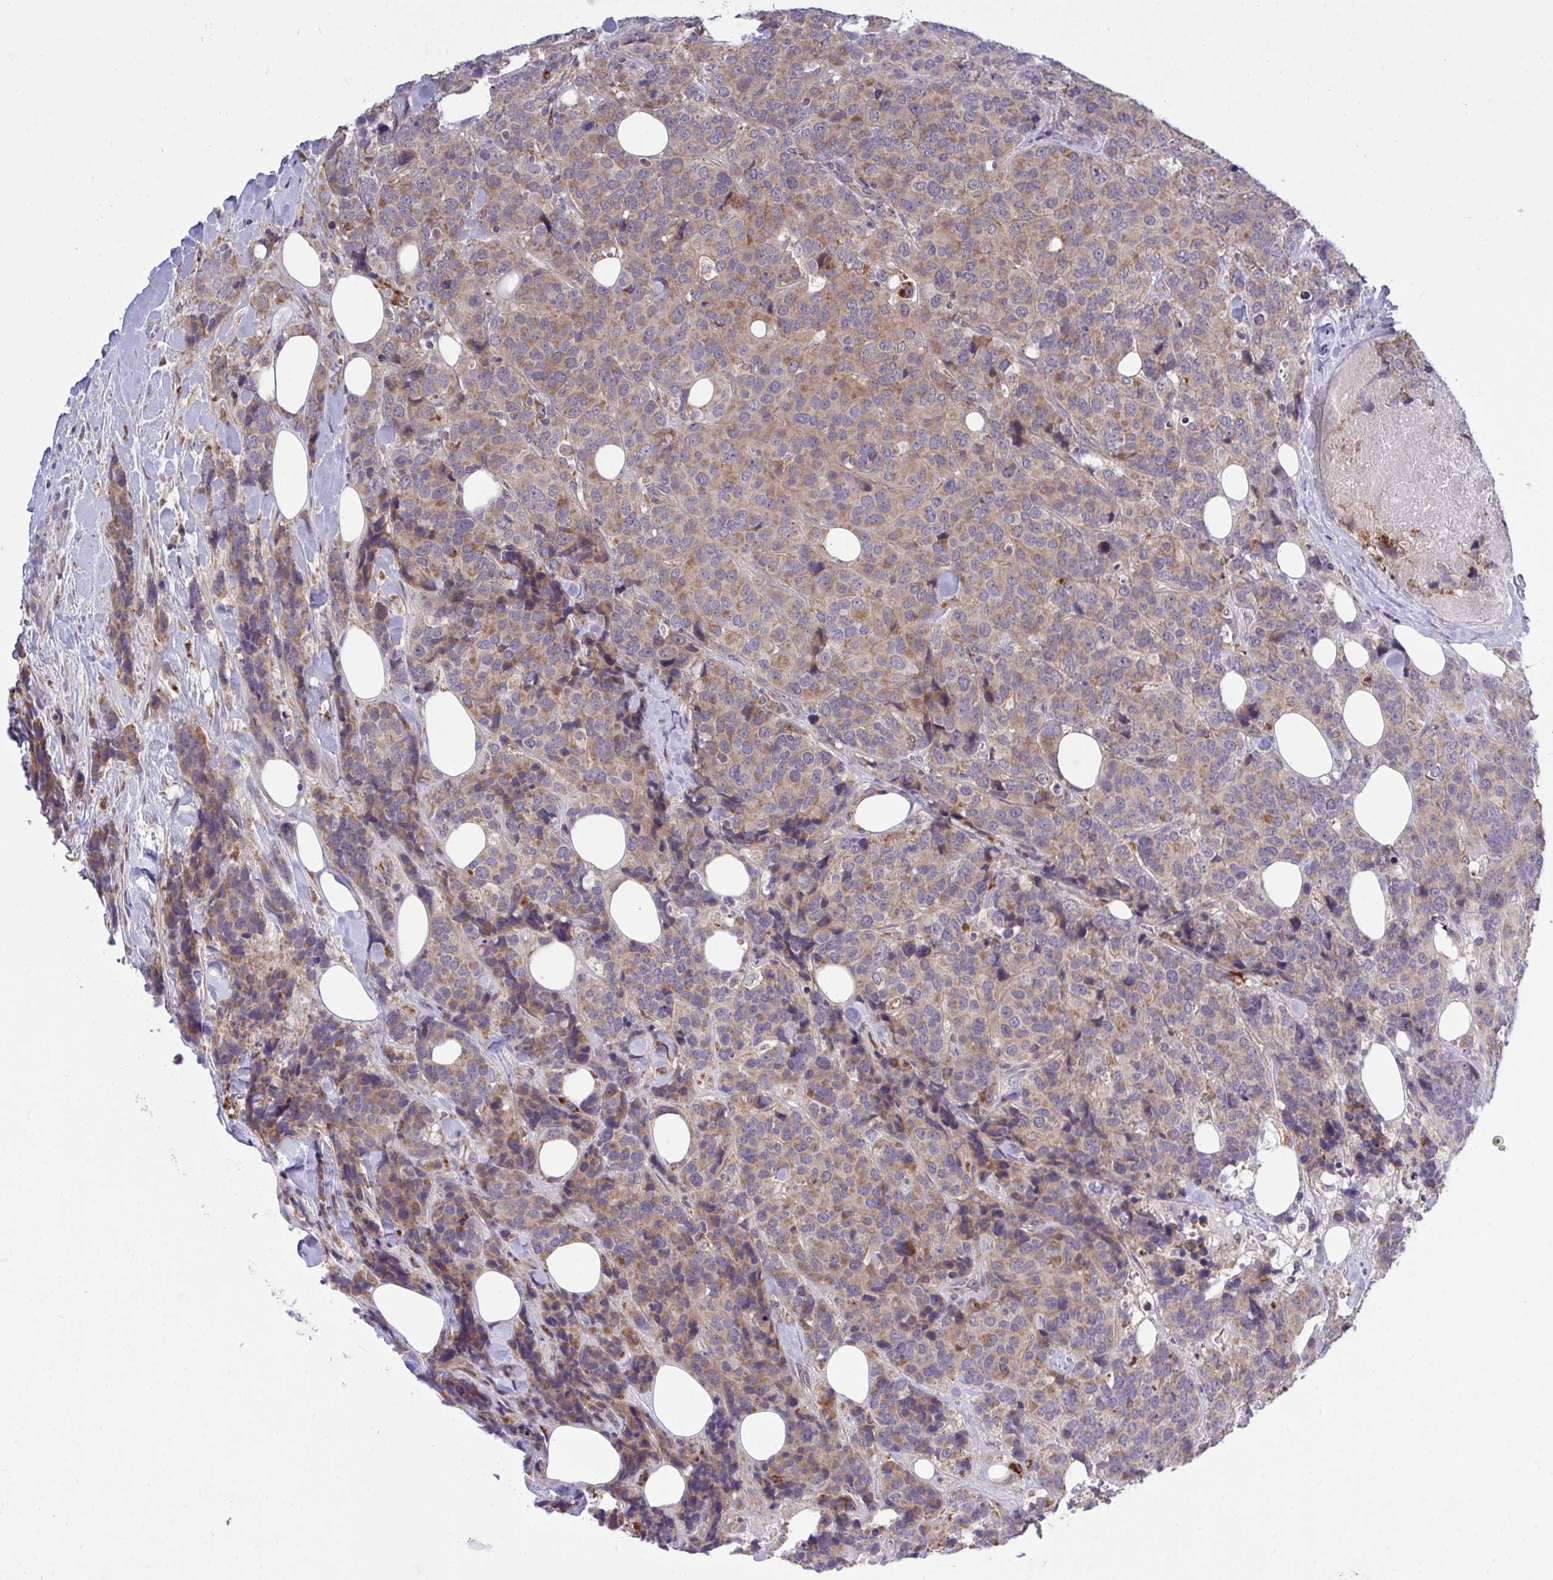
{"staining": {"intensity": "weak", "quantity": ">75%", "location": "cytoplasmic/membranous"}, "tissue": "breast cancer", "cell_type": "Tumor cells", "image_type": "cancer", "snomed": [{"axis": "morphology", "description": "Lobular carcinoma"}, {"axis": "topography", "description": "Breast"}], "caption": "Human breast lobular carcinoma stained with a protein marker shows weak staining in tumor cells.", "gene": "XAF1", "patient": {"sex": "female", "age": 59}}